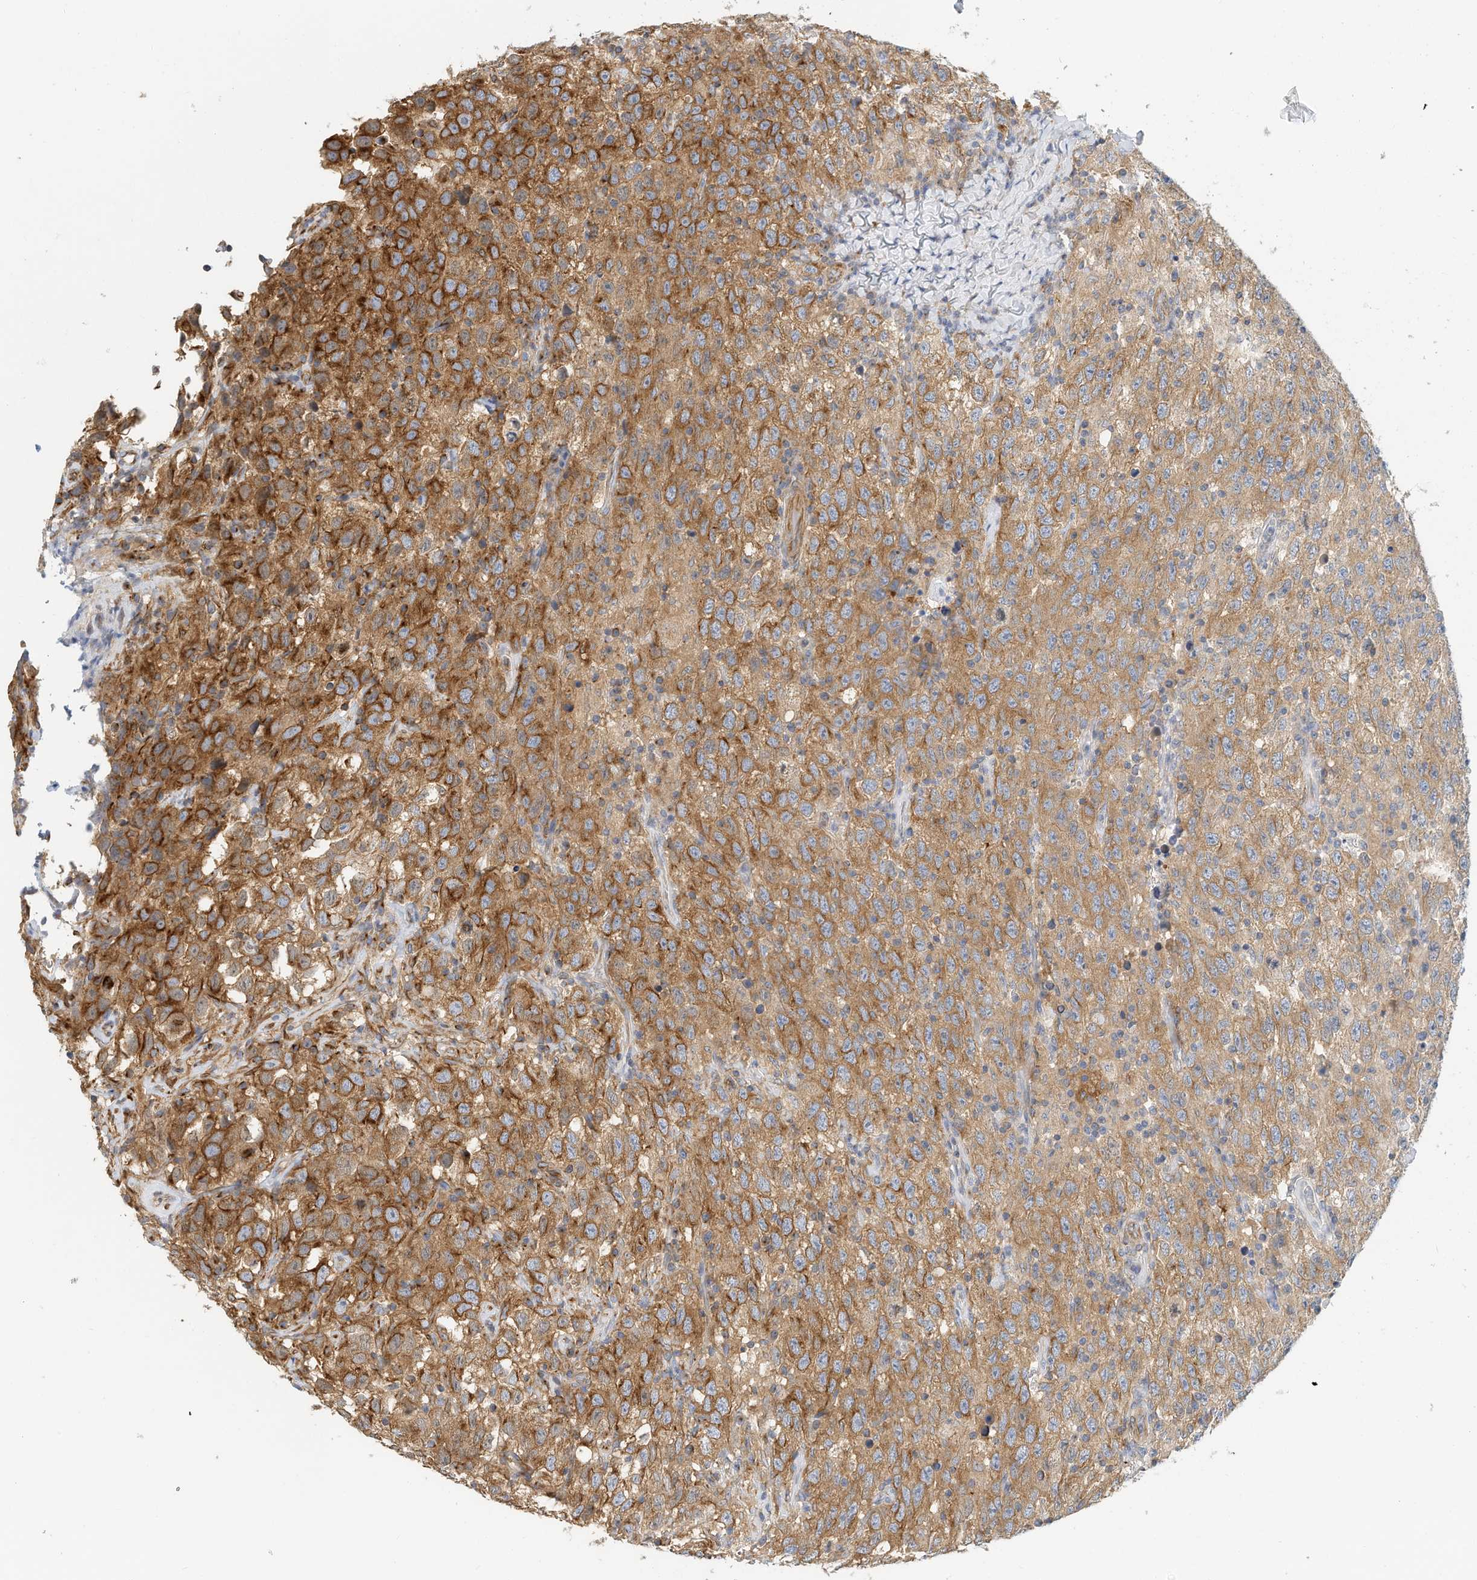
{"staining": {"intensity": "strong", "quantity": "25%-75%", "location": "cytoplasmic/membranous"}, "tissue": "testis cancer", "cell_type": "Tumor cells", "image_type": "cancer", "snomed": [{"axis": "morphology", "description": "Seminoma, NOS"}, {"axis": "topography", "description": "Testis"}], "caption": "Seminoma (testis) stained with DAB immunohistochemistry (IHC) reveals high levels of strong cytoplasmic/membranous expression in about 25%-75% of tumor cells. Using DAB (brown) and hematoxylin (blue) stains, captured at high magnification using brightfield microscopy.", "gene": "MICAL1", "patient": {"sex": "male", "age": 41}}